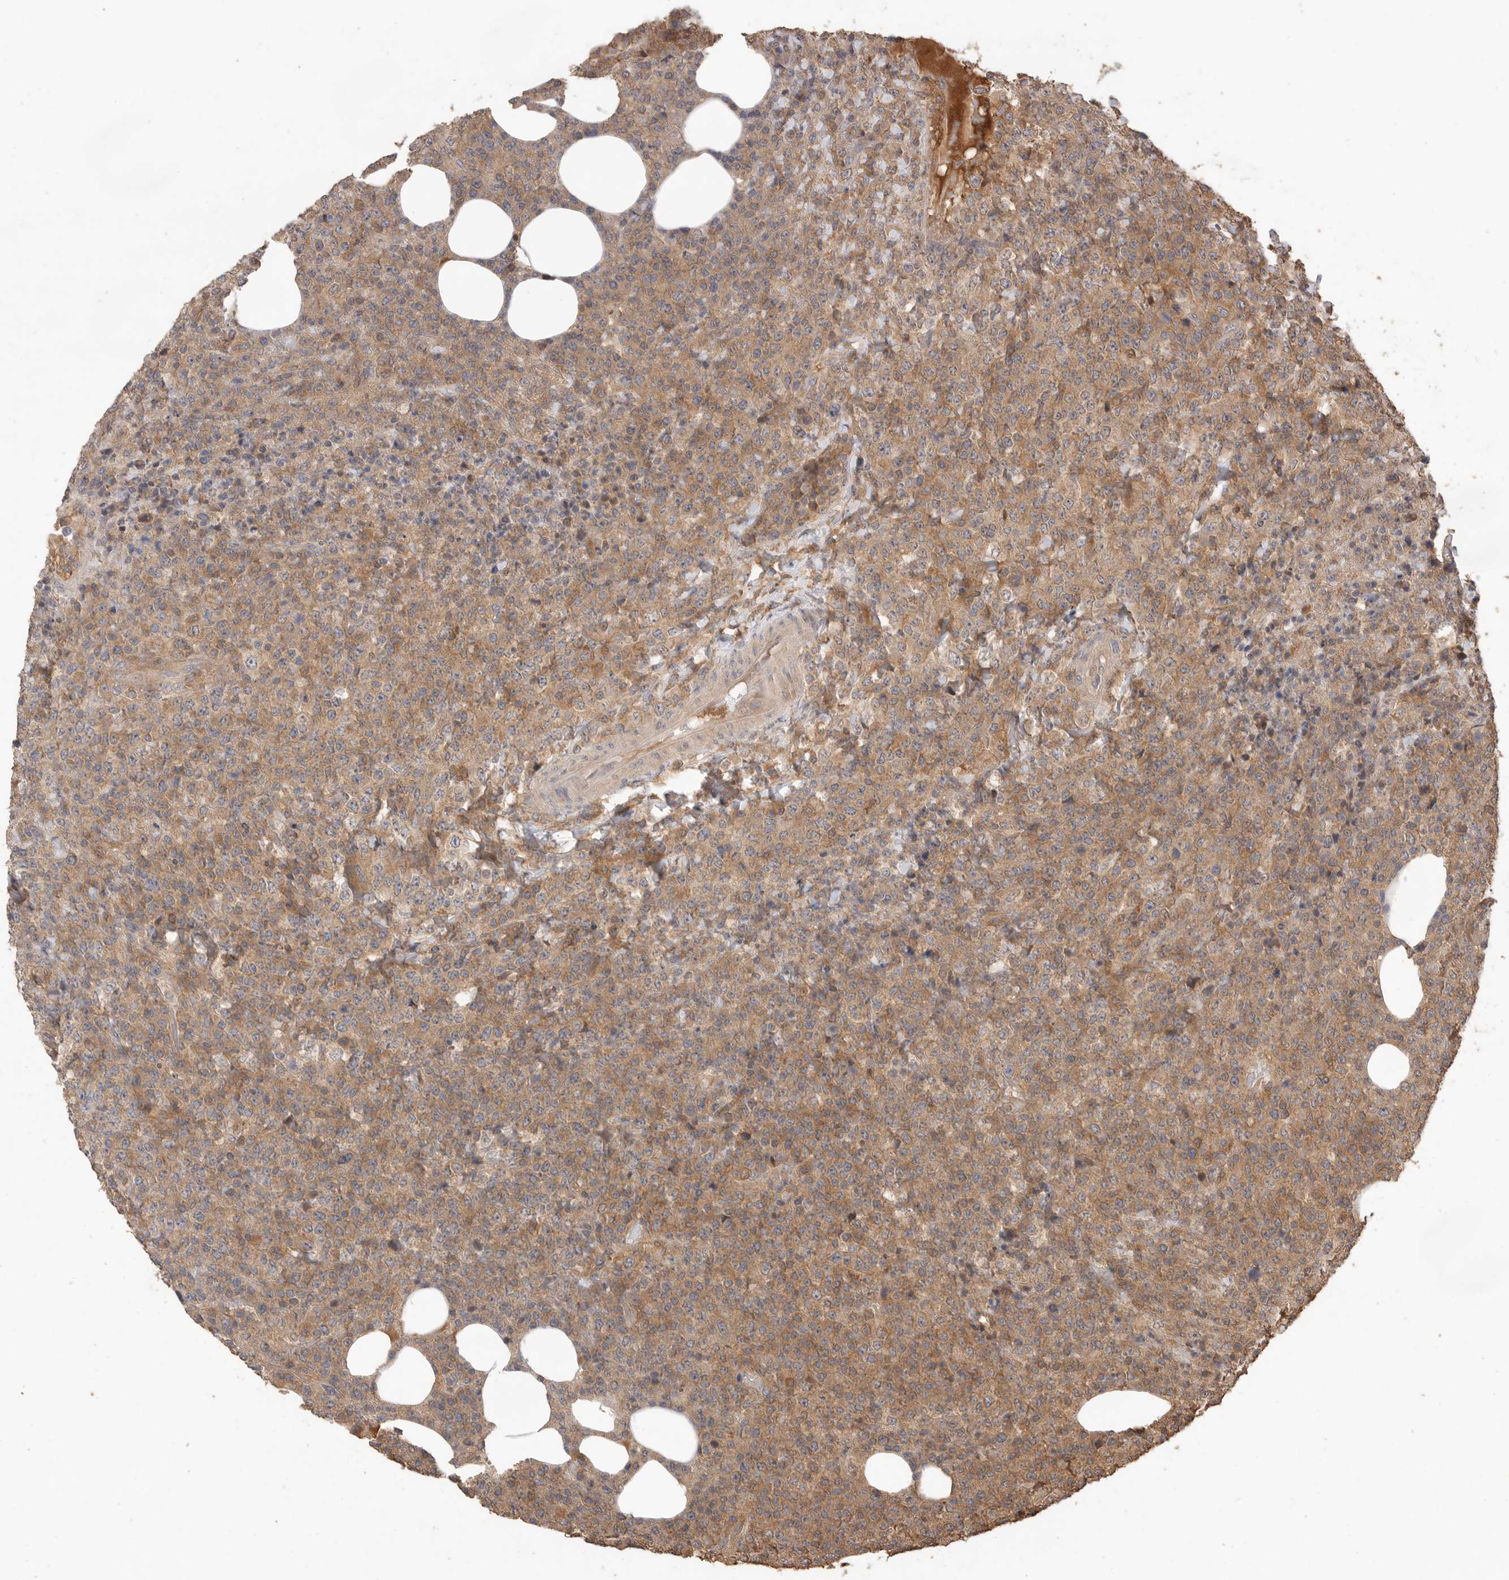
{"staining": {"intensity": "moderate", "quantity": ">75%", "location": "cytoplasmic/membranous"}, "tissue": "lymphoma", "cell_type": "Tumor cells", "image_type": "cancer", "snomed": [{"axis": "morphology", "description": "Malignant lymphoma, non-Hodgkin's type, High grade"}, {"axis": "topography", "description": "Lymph node"}], "caption": "Immunohistochemical staining of human malignant lymphoma, non-Hodgkin's type (high-grade) exhibits medium levels of moderate cytoplasmic/membranous positivity in approximately >75% of tumor cells.", "gene": "MAP2K1", "patient": {"sex": "male", "age": 13}}